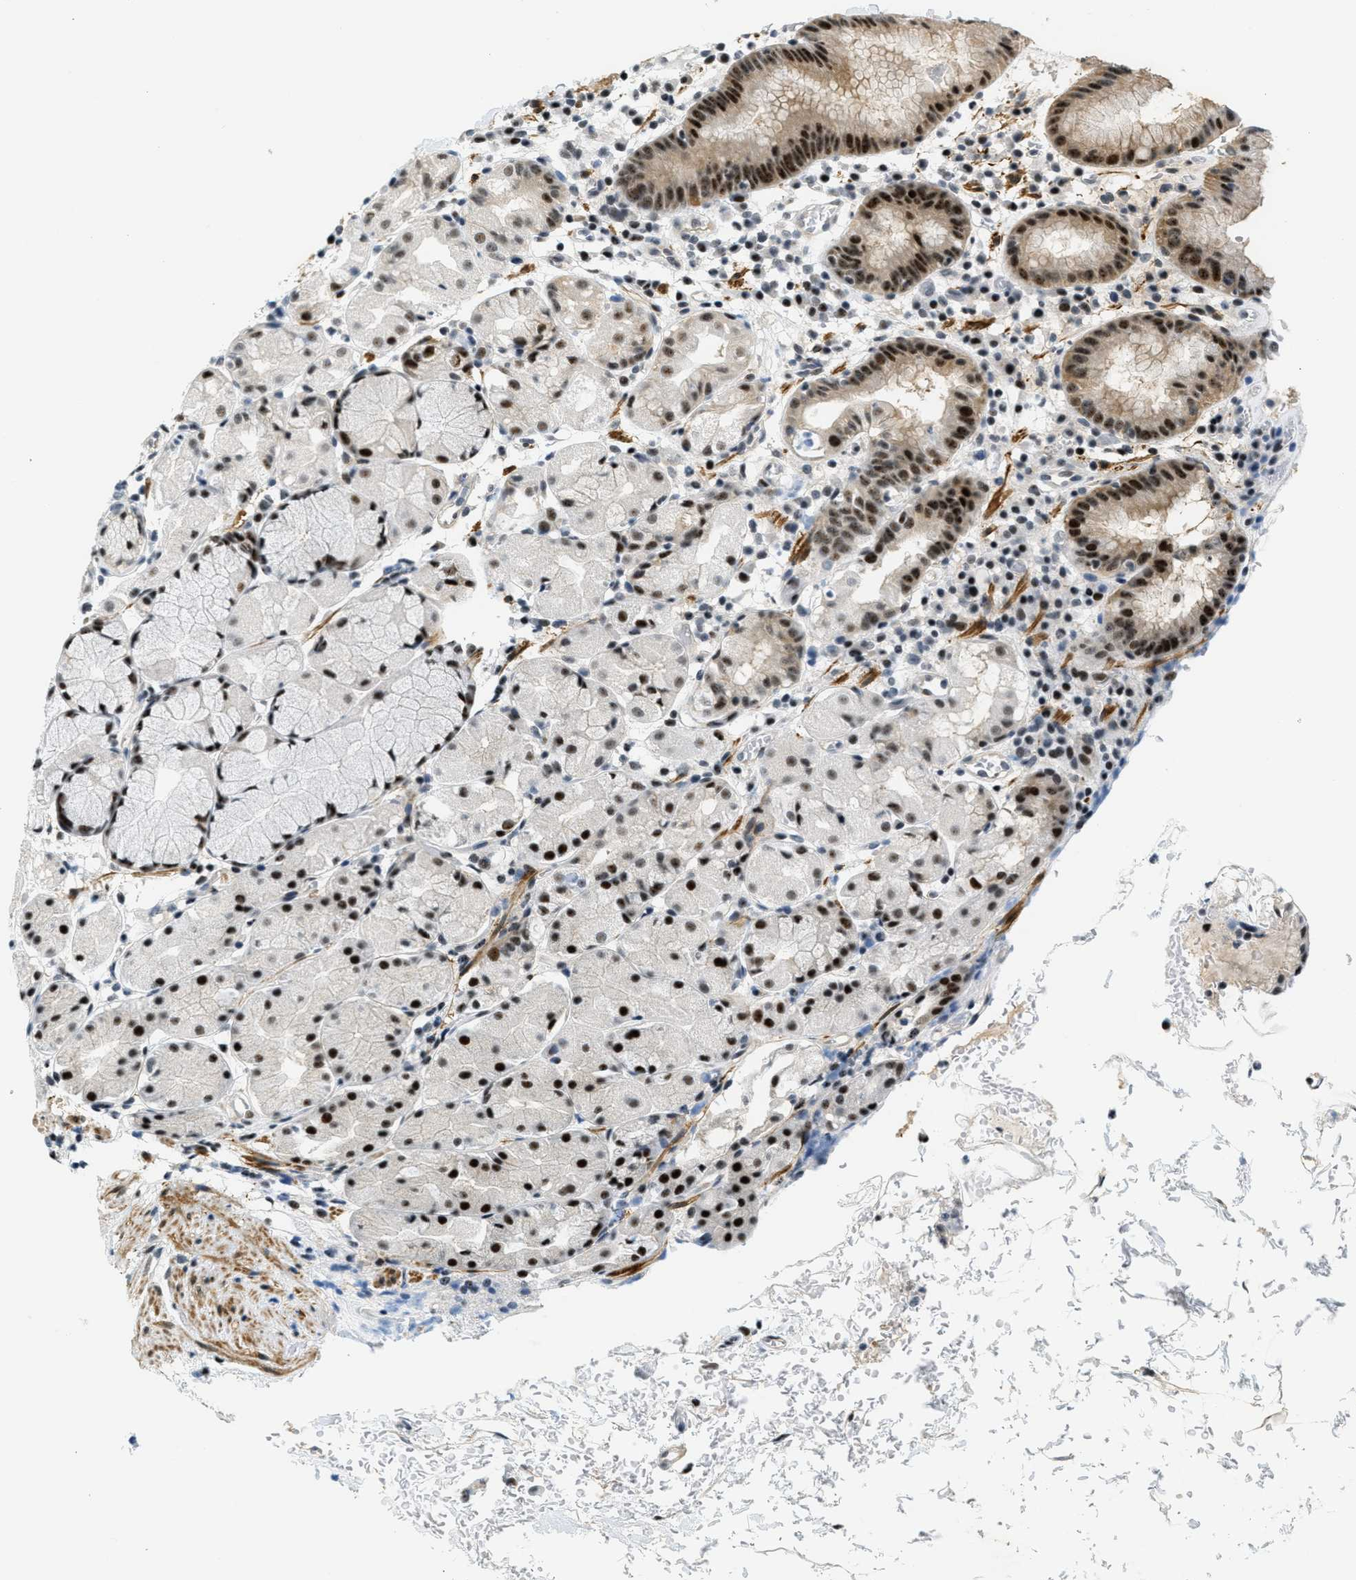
{"staining": {"intensity": "strong", "quantity": "25%-75%", "location": "nuclear"}, "tissue": "stomach", "cell_type": "Glandular cells", "image_type": "normal", "snomed": [{"axis": "morphology", "description": "Normal tissue, NOS"}, {"axis": "topography", "description": "Stomach"}, {"axis": "topography", "description": "Stomach, lower"}], "caption": "Immunohistochemistry (IHC) micrograph of unremarkable stomach: stomach stained using immunohistochemistry reveals high levels of strong protein expression localized specifically in the nuclear of glandular cells, appearing as a nuclear brown color.", "gene": "ZDHHC23", "patient": {"sex": "female", "age": 75}}